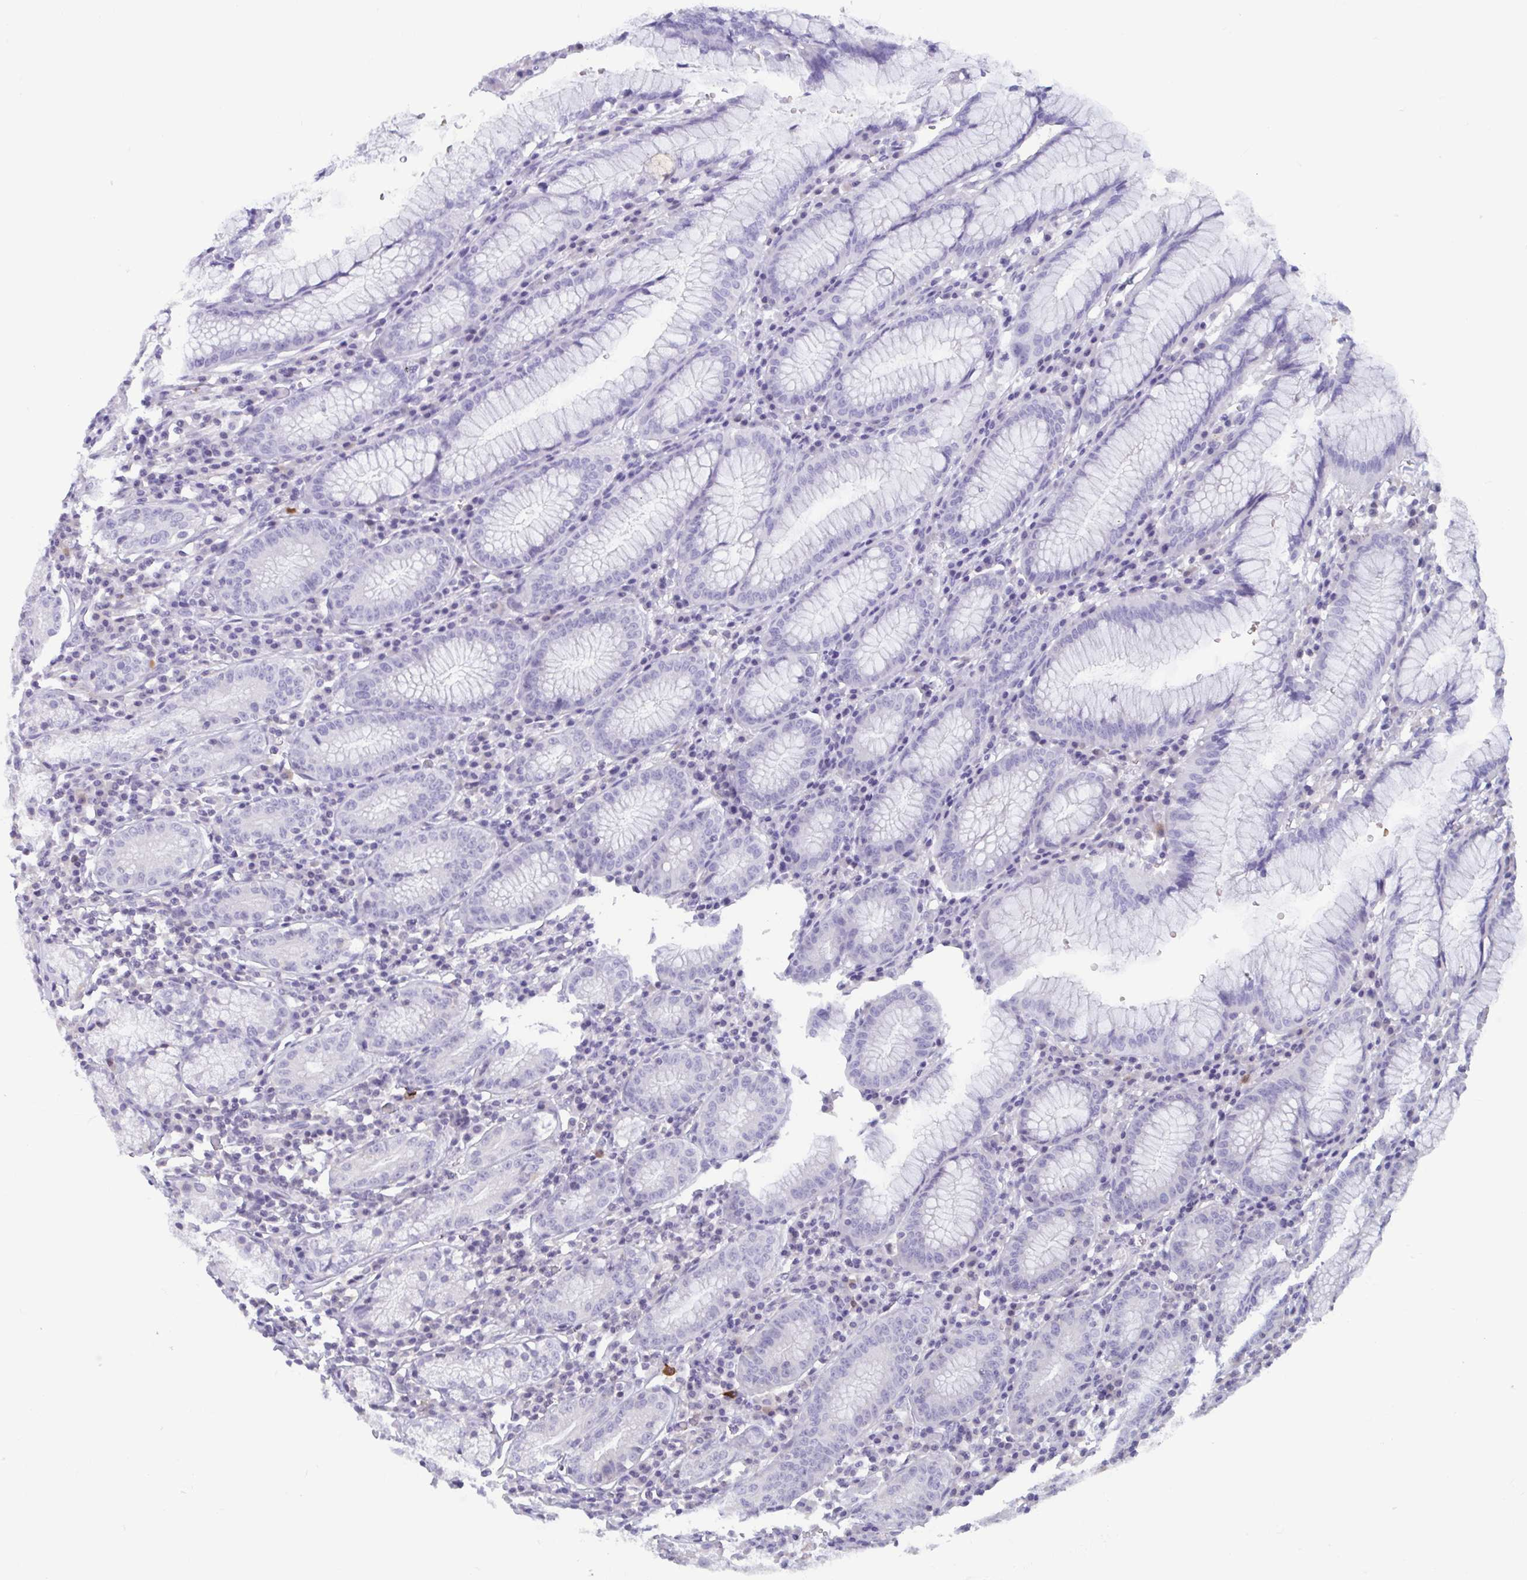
{"staining": {"intensity": "weak", "quantity": "<25%", "location": "cytoplasmic/membranous"}, "tissue": "stomach", "cell_type": "Glandular cells", "image_type": "normal", "snomed": [{"axis": "morphology", "description": "Normal tissue, NOS"}, {"axis": "topography", "description": "Stomach"}], "caption": "A photomicrograph of human stomach is negative for staining in glandular cells. (Stains: DAB immunohistochemistry with hematoxylin counter stain, Microscopy: brightfield microscopy at high magnification).", "gene": "LRRC38", "patient": {"sex": "male", "age": 55}}